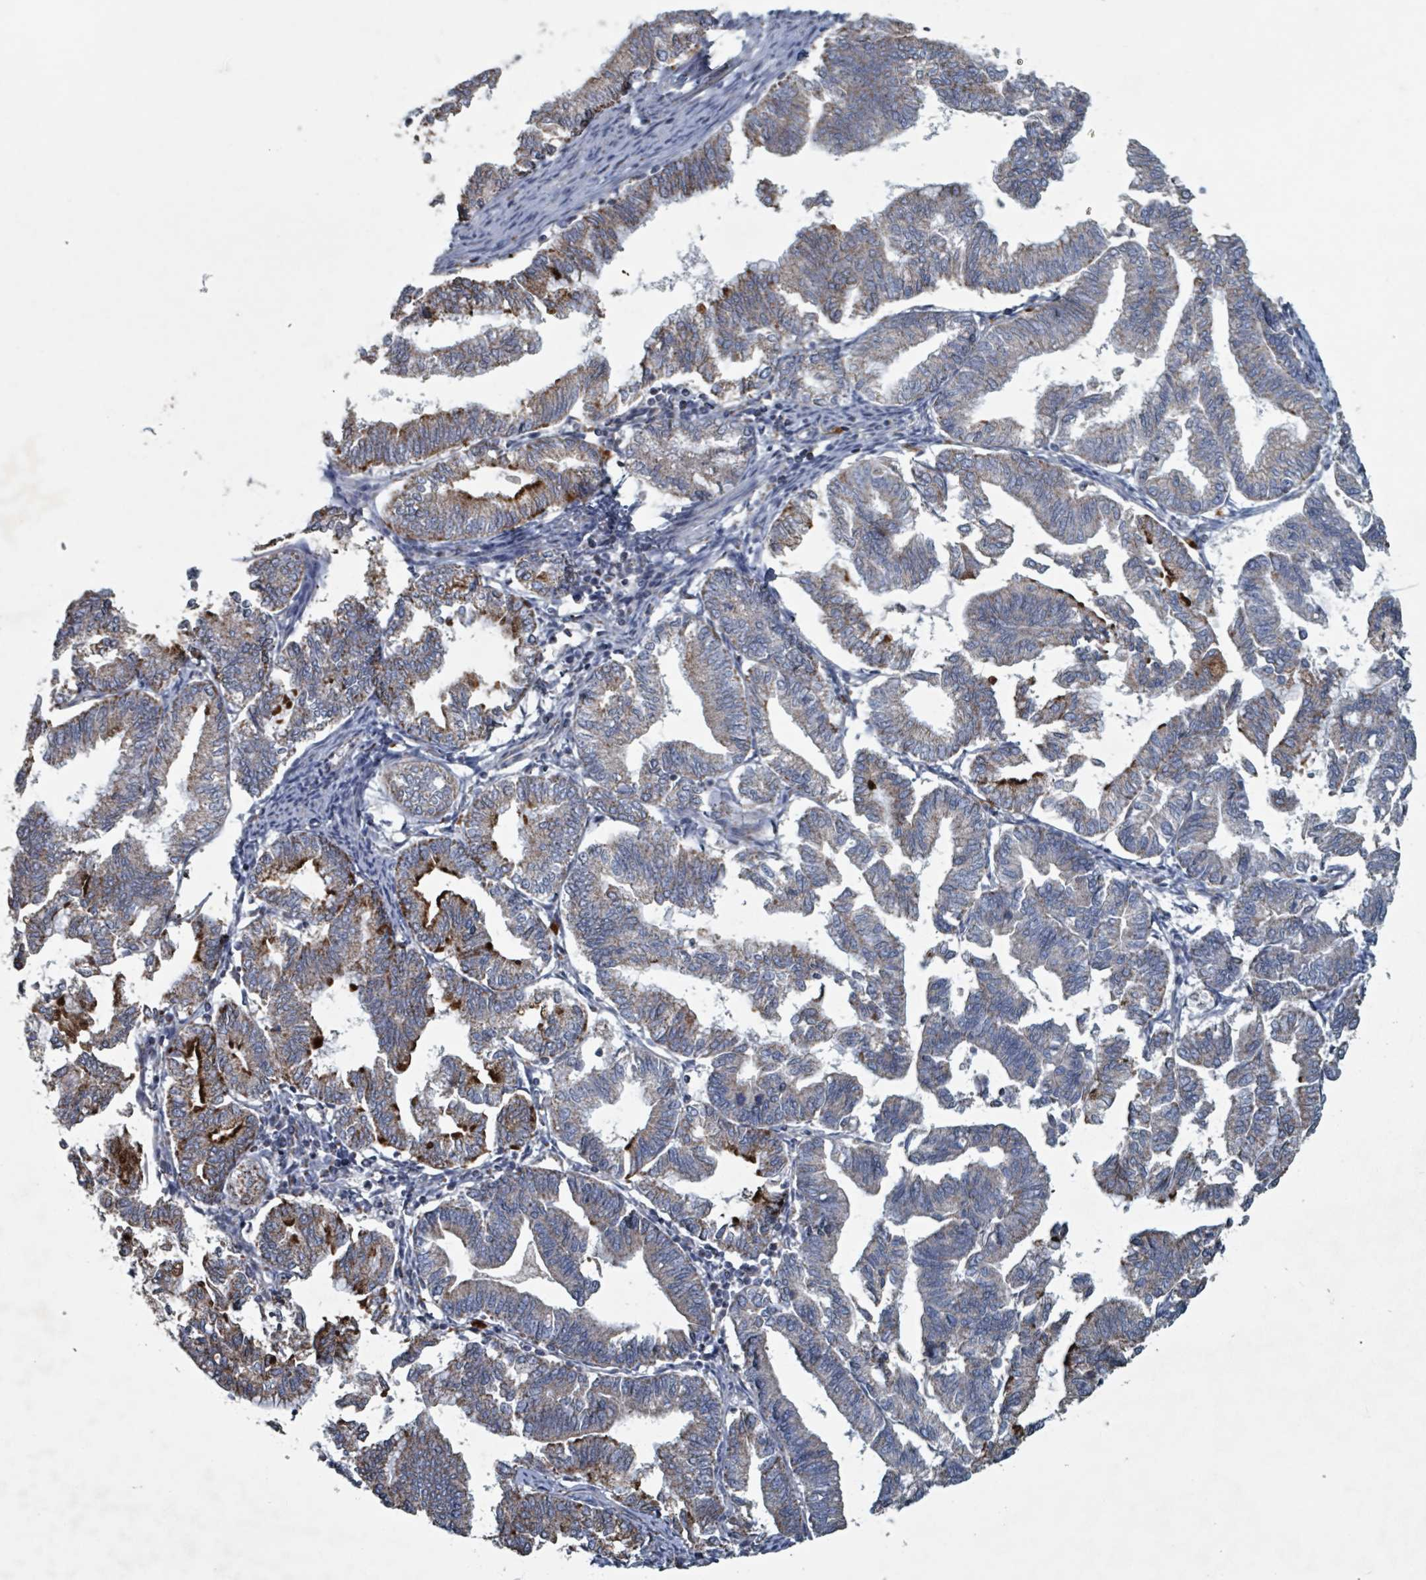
{"staining": {"intensity": "strong", "quantity": "25%-75%", "location": "cytoplasmic/membranous"}, "tissue": "endometrial cancer", "cell_type": "Tumor cells", "image_type": "cancer", "snomed": [{"axis": "morphology", "description": "Adenocarcinoma, NOS"}, {"axis": "topography", "description": "Endometrium"}], "caption": "Immunohistochemistry micrograph of neoplastic tissue: endometrial adenocarcinoma stained using IHC exhibits high levels of strong protein expression localized specifically in the cytoplasmic/membranous of tumor cells, appearing as a cytoplasmic/membranous brown color.", "gene": "ABHD18", "patient": {"sex": "female", "age": 79}}